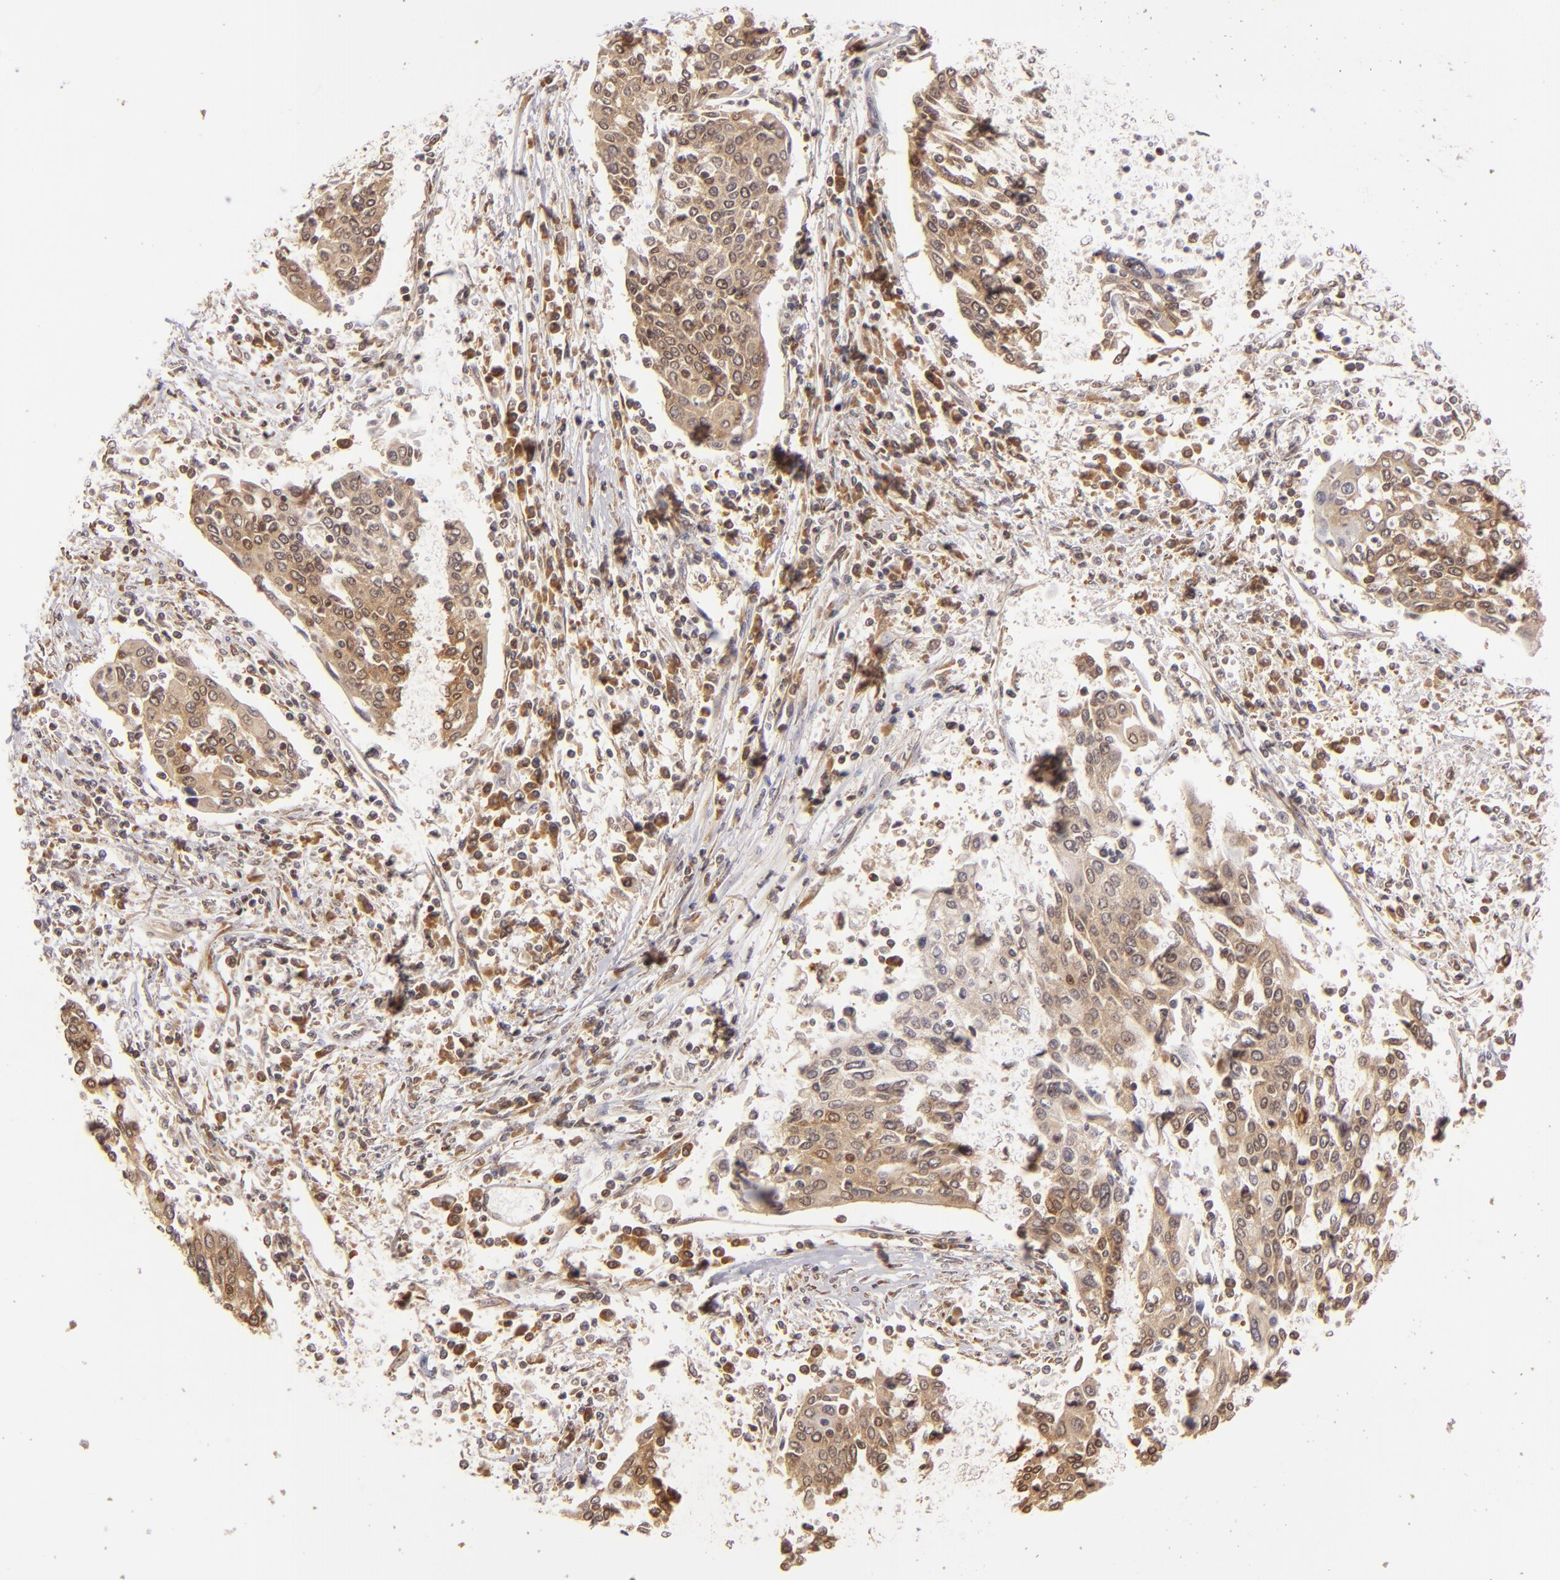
{"staining": {"intensity": "moderate", "quantity": ">75%", "location": "cytoplasmic/membranous"}, "tissue": "cervical cancer", "cell_type": "Tumor cells", "image_type": "cancer", "snomed": [{"axis": "morphology", "description": "Squamous cell carcinoma, NOS"}, {"axis": "topography", "description": "Cervix"}], "caption": "Tumor cells demonstrate moderate cytoplasmic/membranous expression in approximately >75% of cells in cervical cancer (squamous cell carcinoma).", "gene": "MAPK3", "patient": {"sex": "female", "age": 40}}